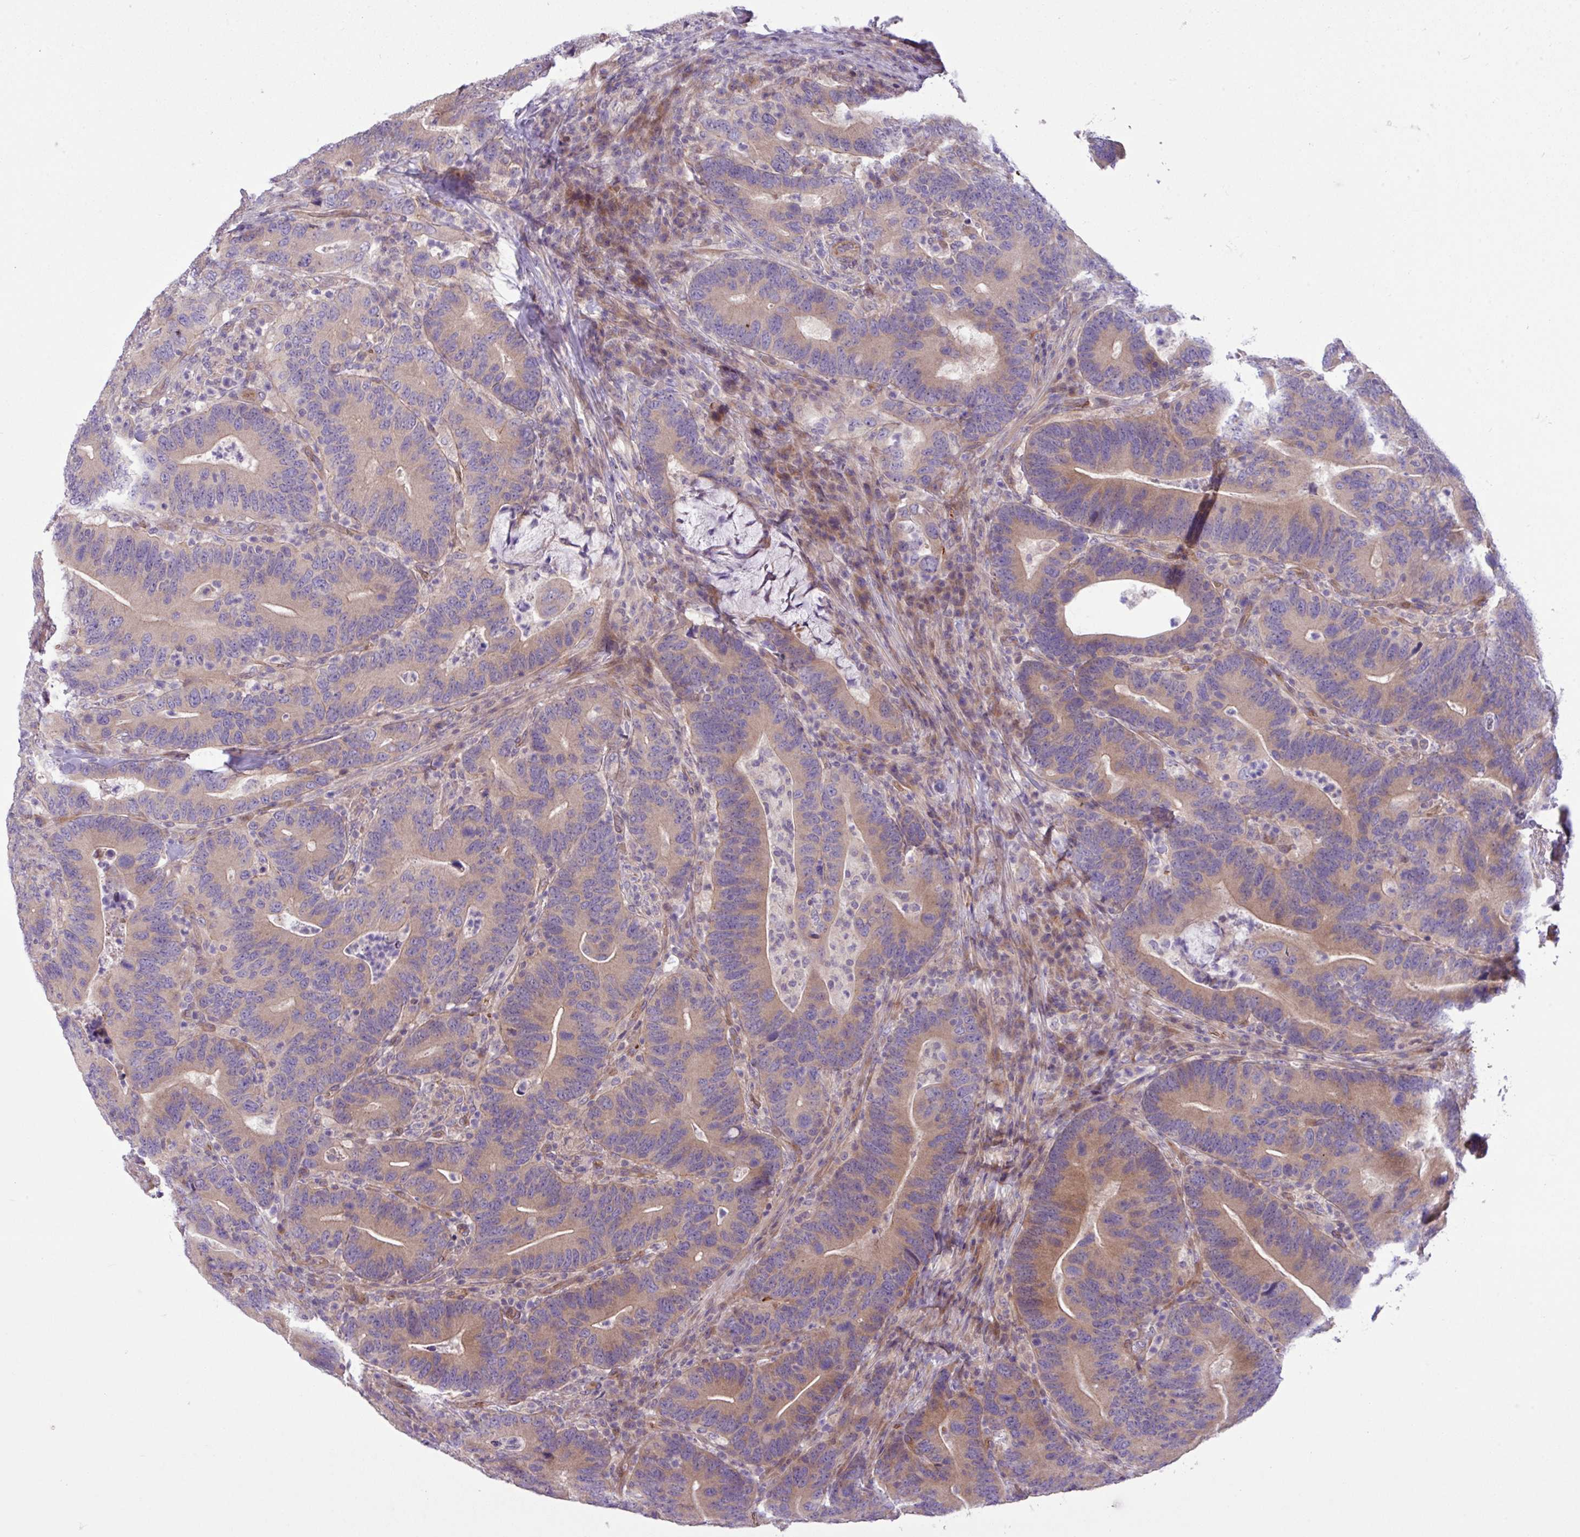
{"staining": {"intensity": "moderate", "quantity": ">75%", "location": "cytoplasmic/membranous"}, "tissue": "colorectal cancer", "cell_type": "Tumor cells", "image_type": "cancer", "snomed": [{"axis": "morphology", "description": "Adenocarcinoma, NOS"}, {"axis": "topography", "description": "Colon"}], "caption": "Human adenocarcinoma (colorectal) stained with a protein marker shows moderate staining in tumor cells.", "gene": "RAD21L1", "patient": {"sex": "female", "age": 66}}